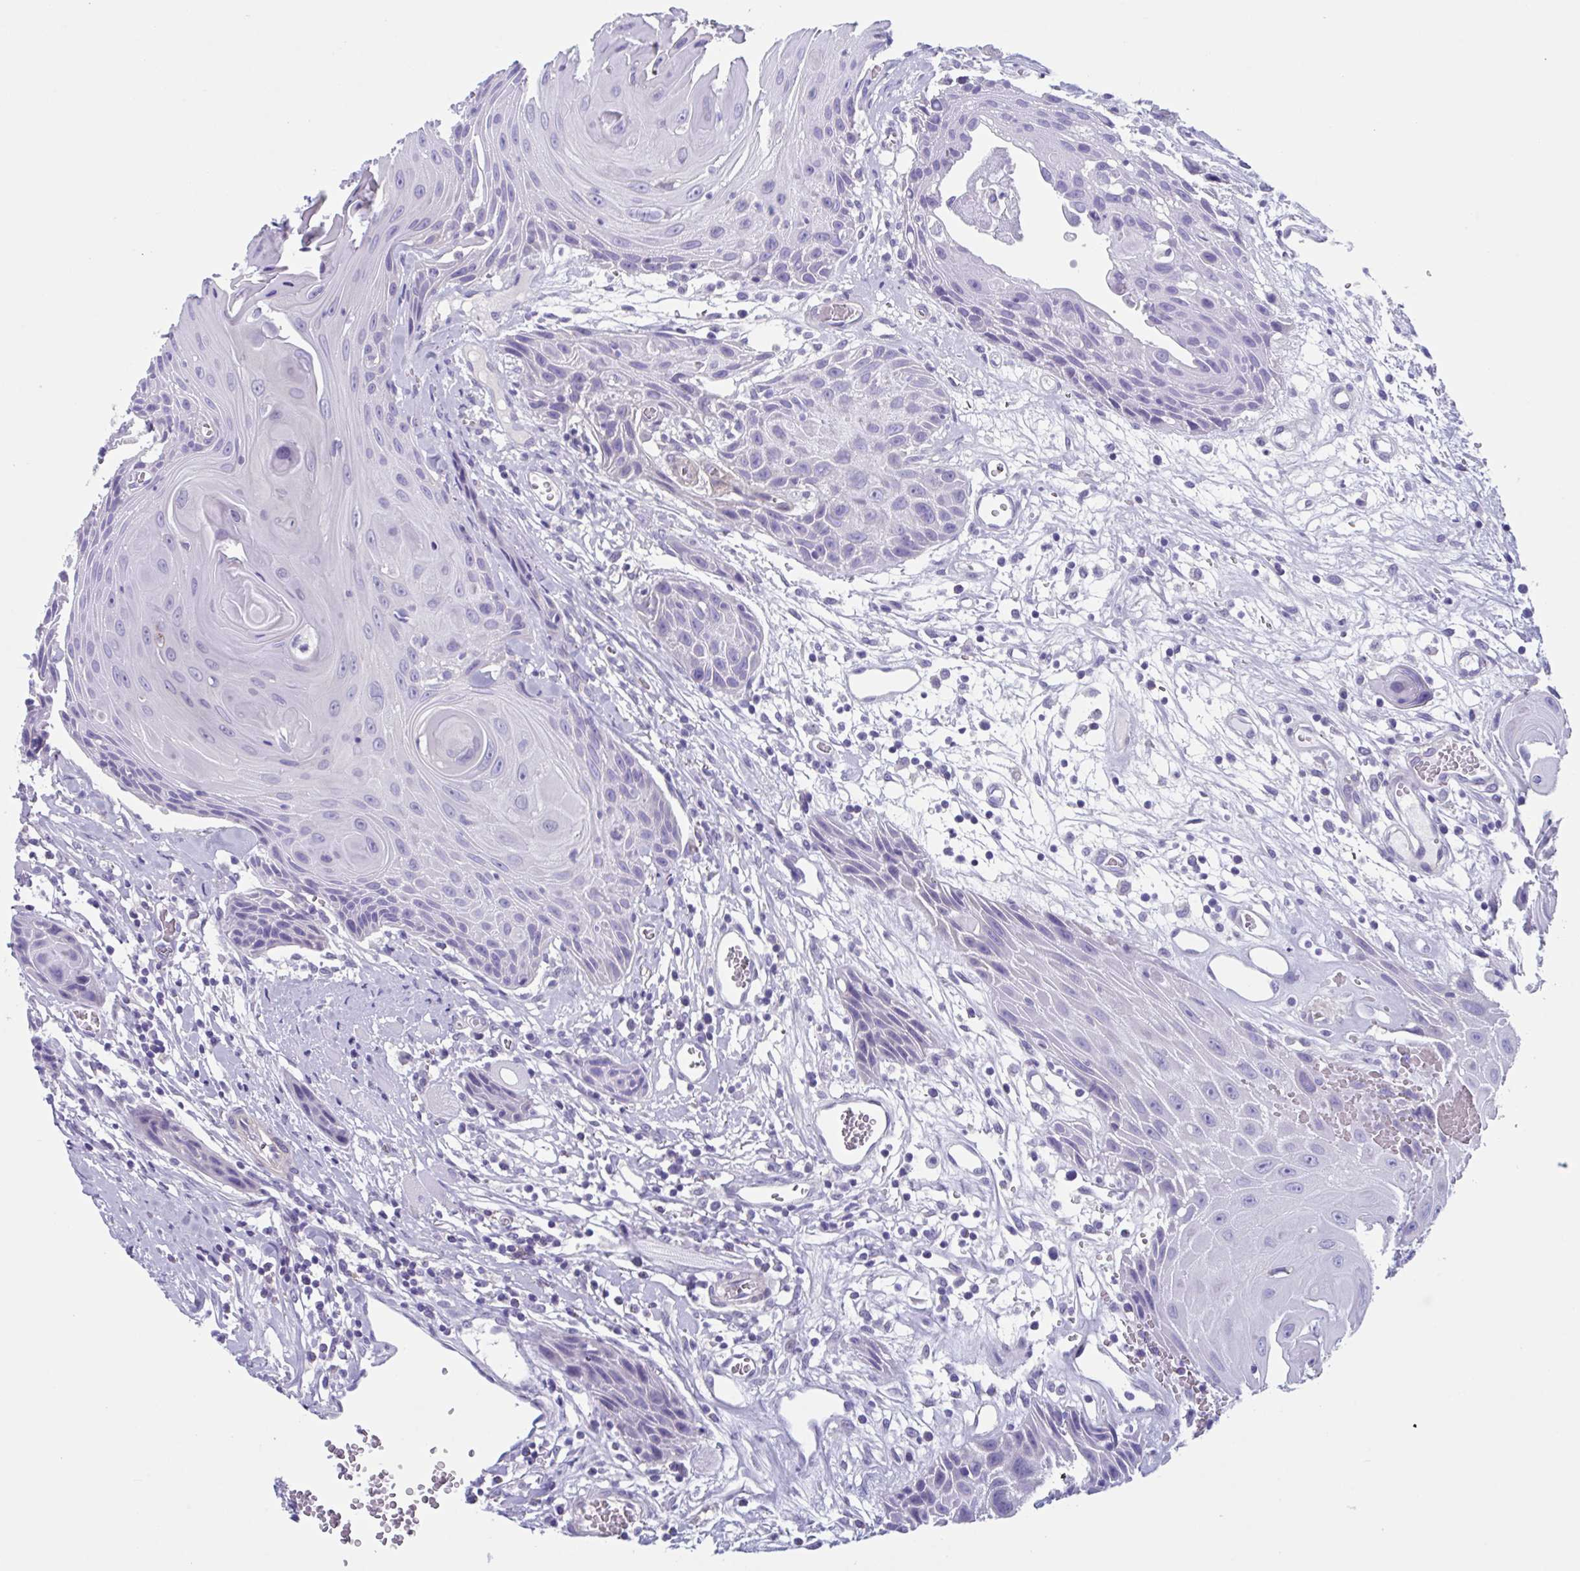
{"staining": {"intensity": "negative", "quantity": "none", "location": "none"}, "tissue": "head and neck cancer", "cell_type": "Tumor cells", "image_type": "cancer", "snomed": [{"axis": "morphology", "description": "Squamous cell carcinoma, NOS"}, {"axis": "topography", "description": "Oral tissue"}, {"axis": "topography", "description": "Head-Neck"}], "caption": "Tumor cells are negative for protein expression in human head and neck cancer (squamous cell carcinoma).", "gene": "LPIN3", "patient": {"sex": "male", "age": 49}}